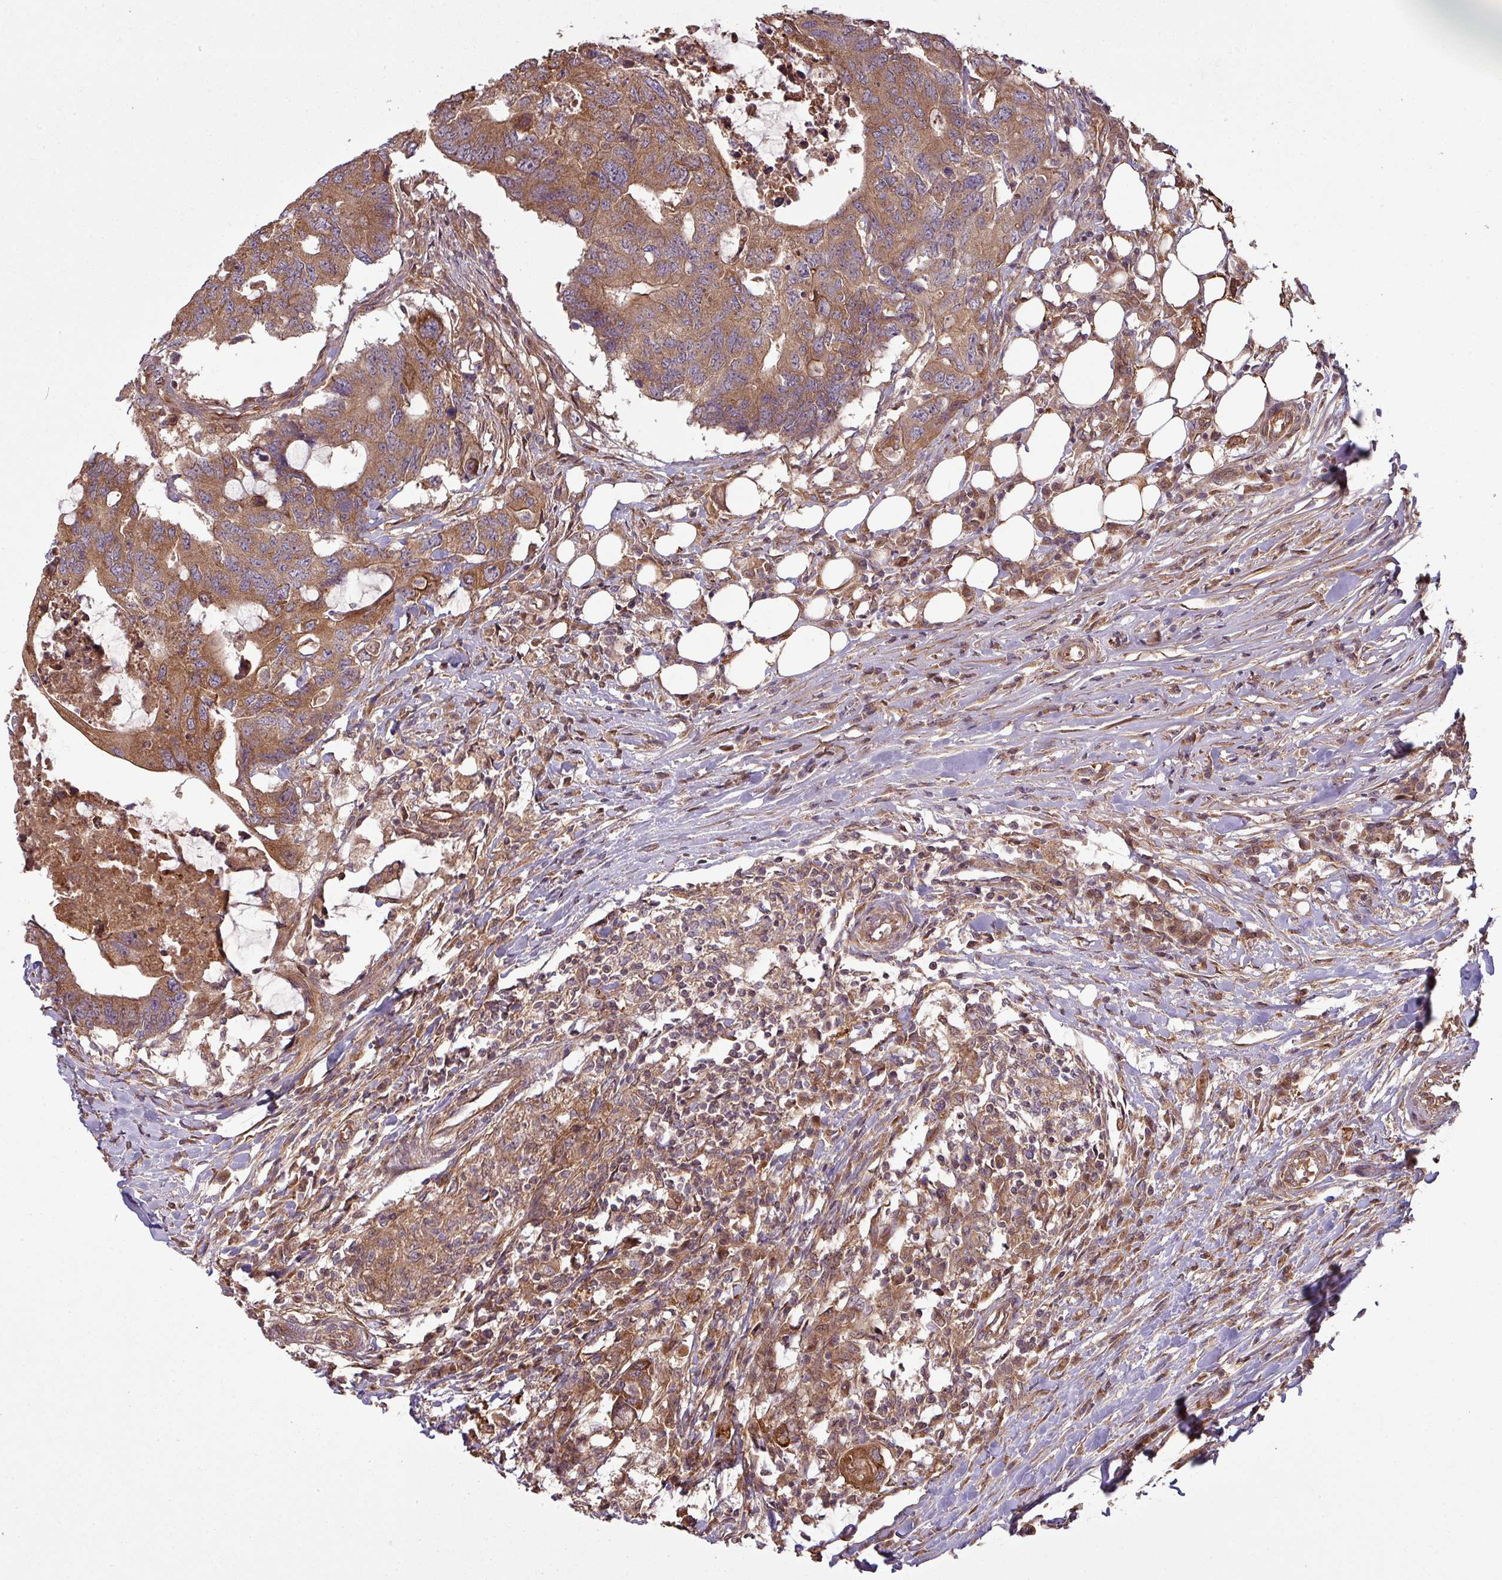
{"staining": {"intensity": "moderate", "quantity": ">75%", "location": "cytoplasmic/membranous"}, "tissue": "colorectal cancer", "cell_type": "Tumor cells", "image_type": "cancer", "snomed": [{"axis": "morphology", "description": "Adenocarcinoma, NOS"}, {"axis": "topography", "description": "Colon"}], "caption": "Colorectal cancer stained with immunohistochemistry displays moderate cytoplasmic/membranous staining in approximately >75% of tumor cells.", "gene": "SNRNP25", "patient": {"sex": "male", "age": 71}}